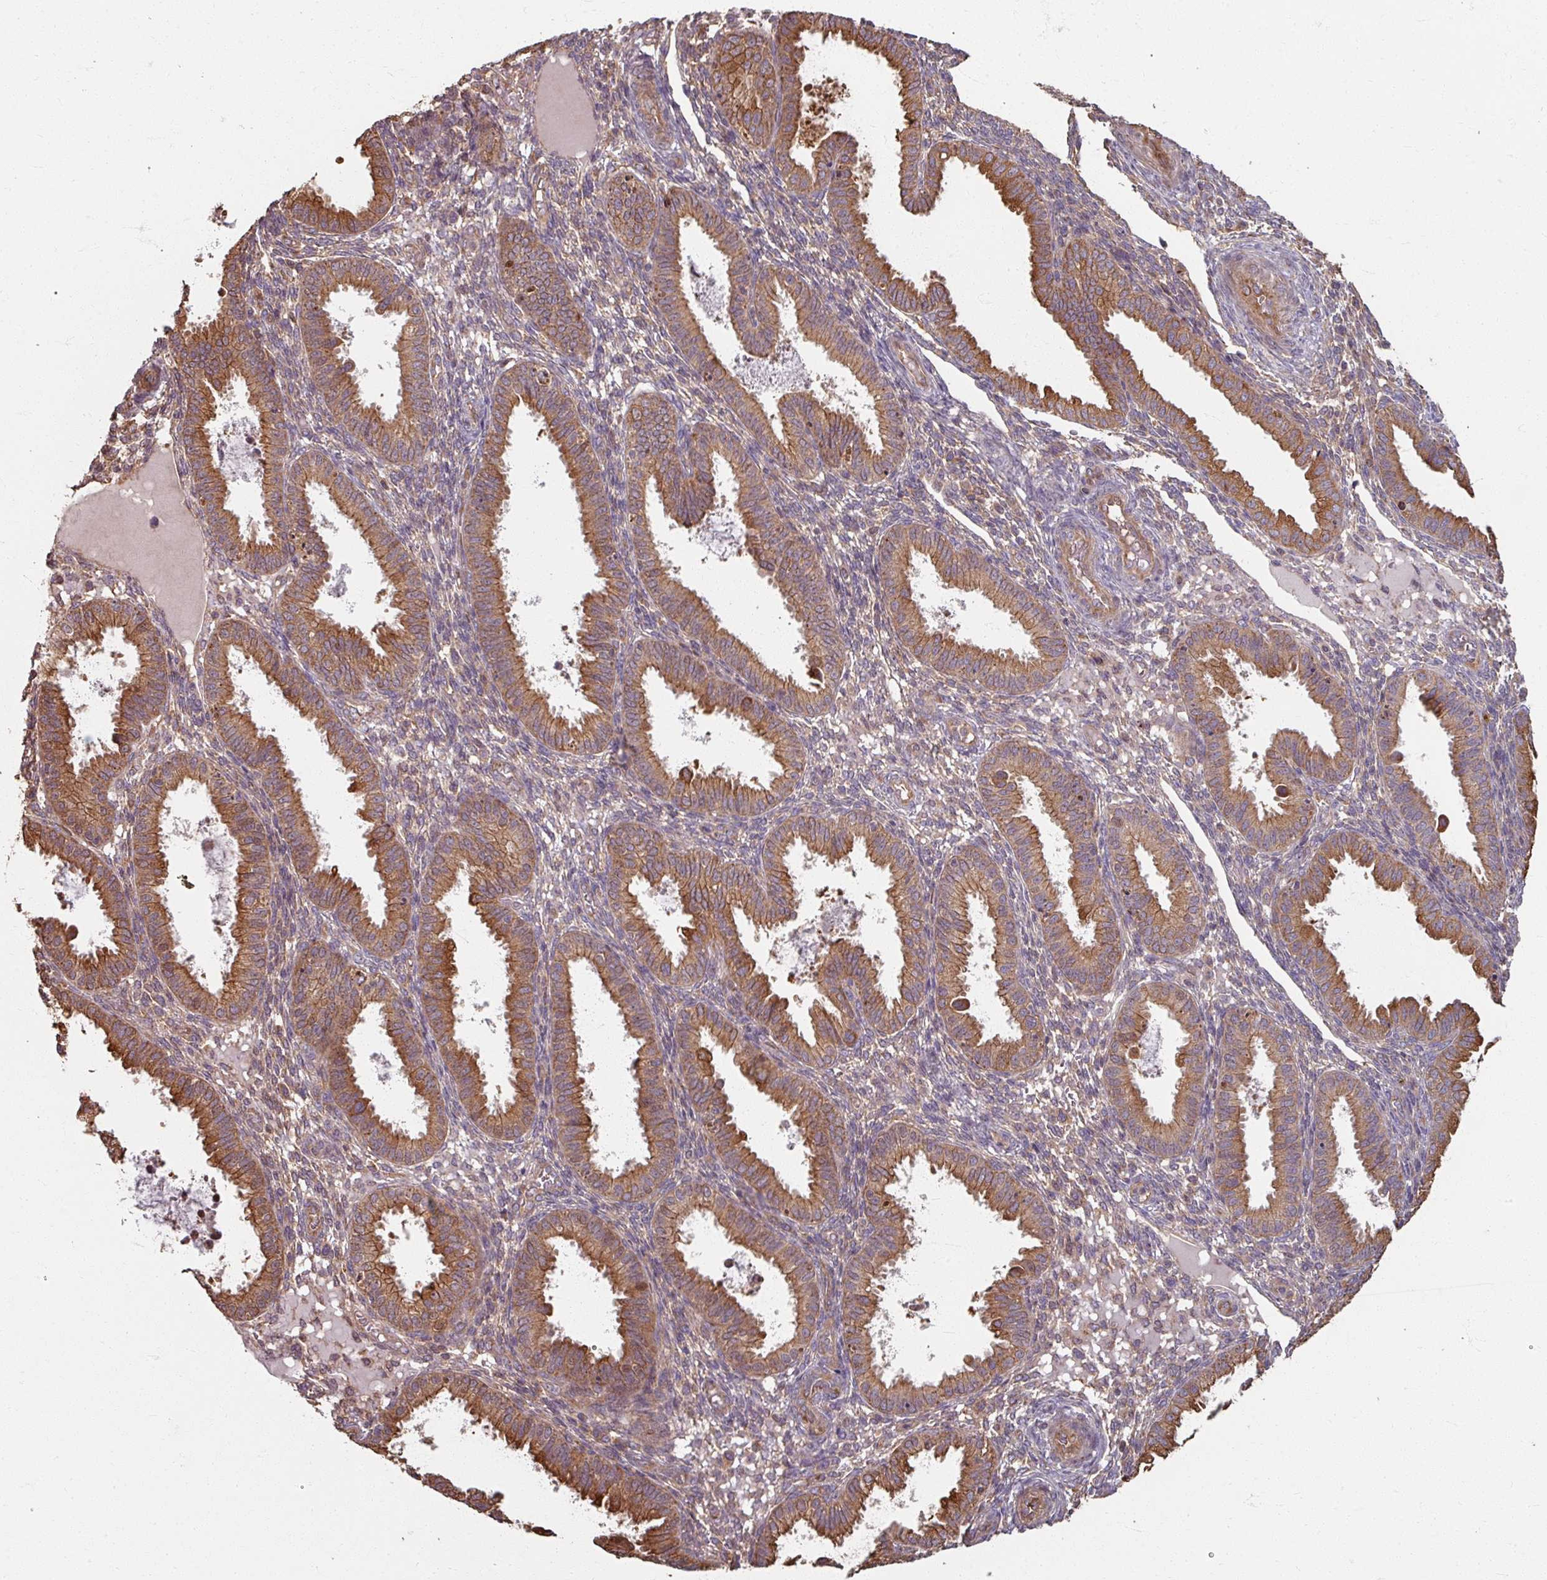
{"staining": {"intensity": "negative", "quantity": "none", "location": "none"}, "tissue": "endometrium", "cell_type": "Cells in endometrial stroma", "image_type": "normal", "snomed": [{"axis": "morphology", "description": "Normal tissue, NOS"}, {"axis": "topography", "description": "Endometrium"}], "caption": "An IHC micrograph of unremarkable endometrium is shown. There is no staining in cells in endometrial stroma of endometrium. (DAB immunohistochemistry (IHC) visualized using brightfield microscopy, high magnification).", "gene": "CCDC68", "patient": {"sex": "female", "age": 33}}